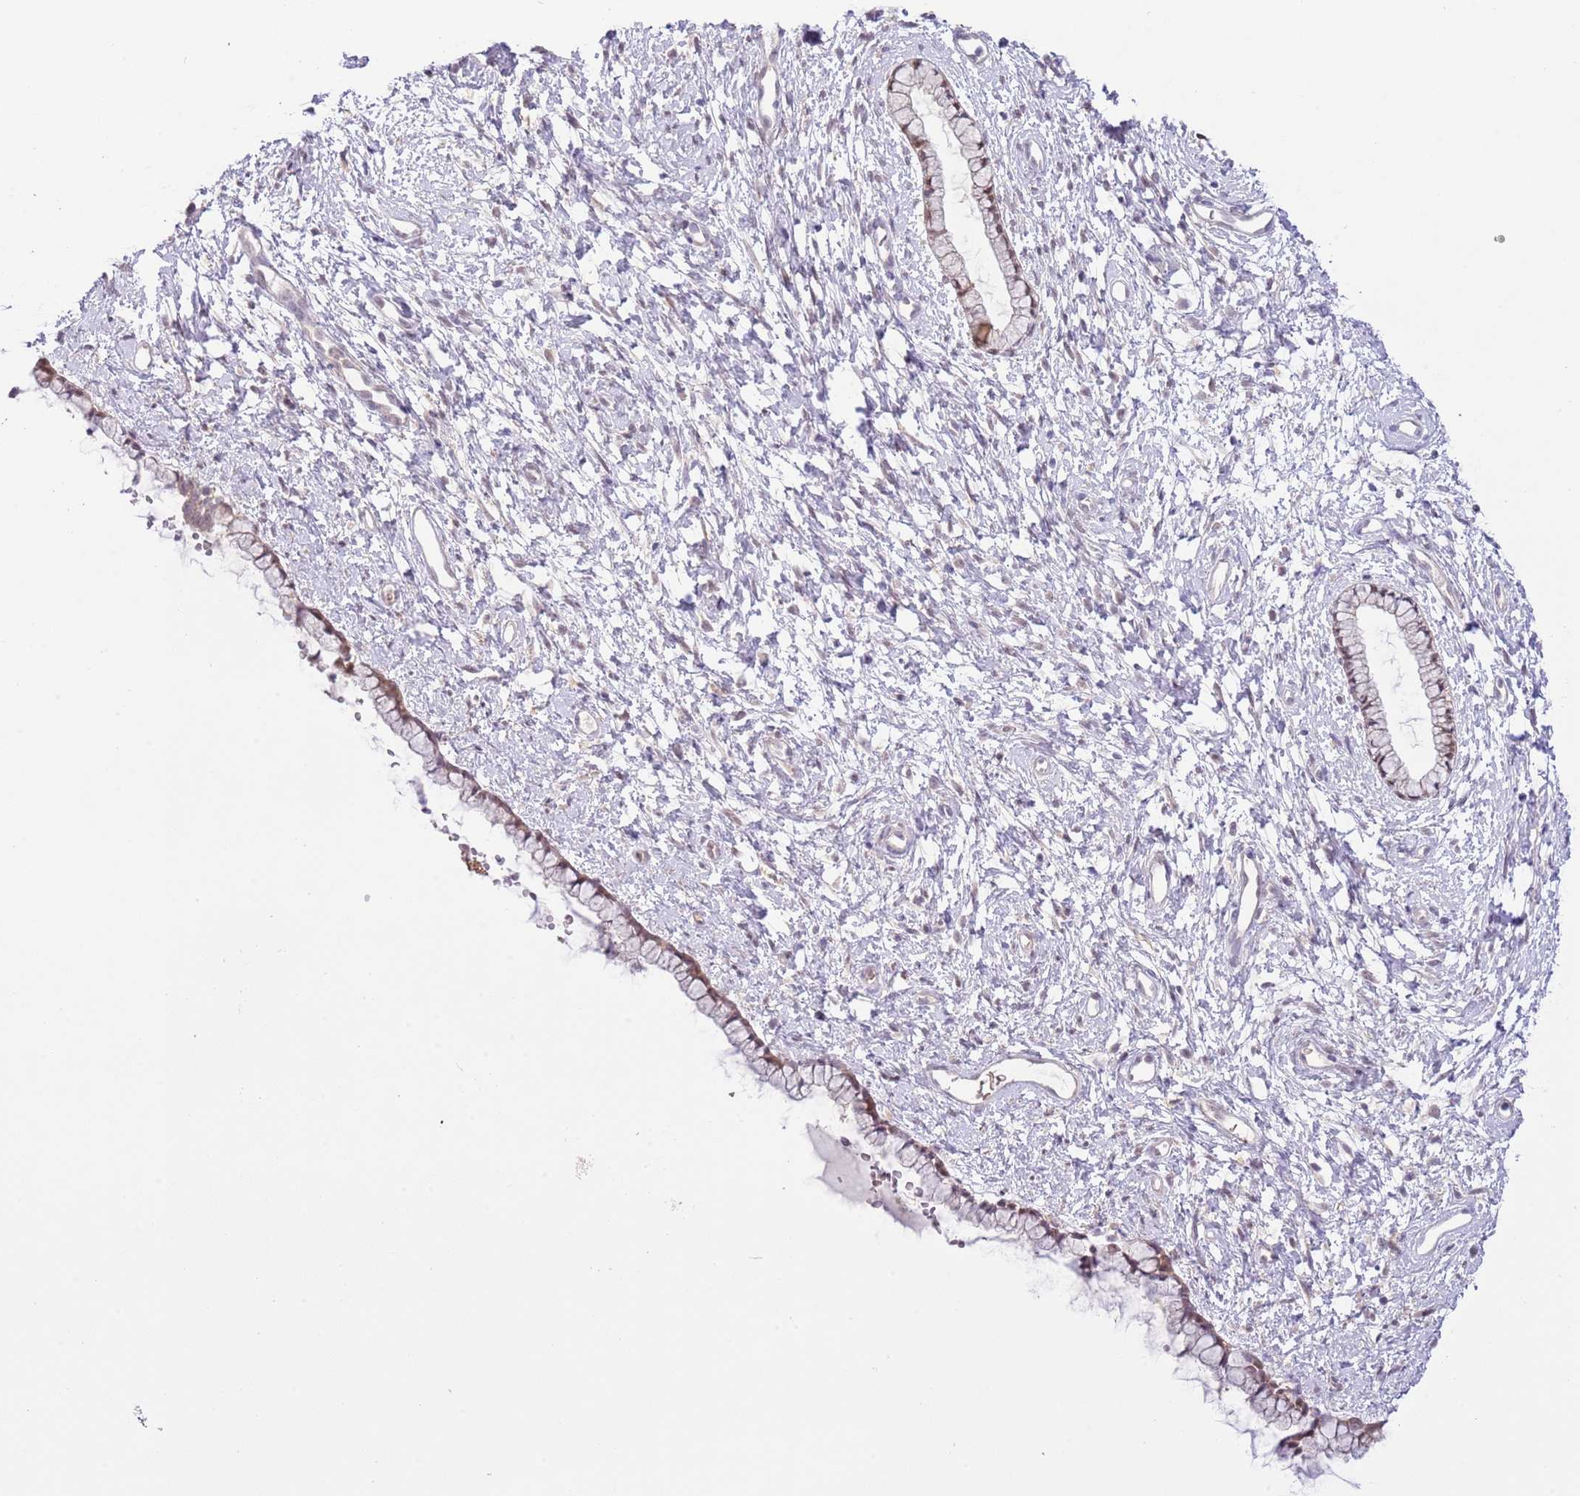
{"staining": {"intensity": "moderate", "quantity": "25%-75%", "location": "cytoplasmic/membranous,nuclear"}, "tissue": "cervix", "cell_type": "Glandular cells", "image_type": "normal", "snomed": [{"axis": "morphology", "description": "Normal tissue, NOS"}, {"axis": "topography", "description": "Cervix"}], "caption": "Immunohistochemical staining of benign human cervix demonstrates 25%-75% levels of moderate cytoplasmic/membranous,nuclear protein positivity in approximately 25%-75% of glandular cells.", "gene": "GALK2", "patient": {"sex": "female", "age": 57}}